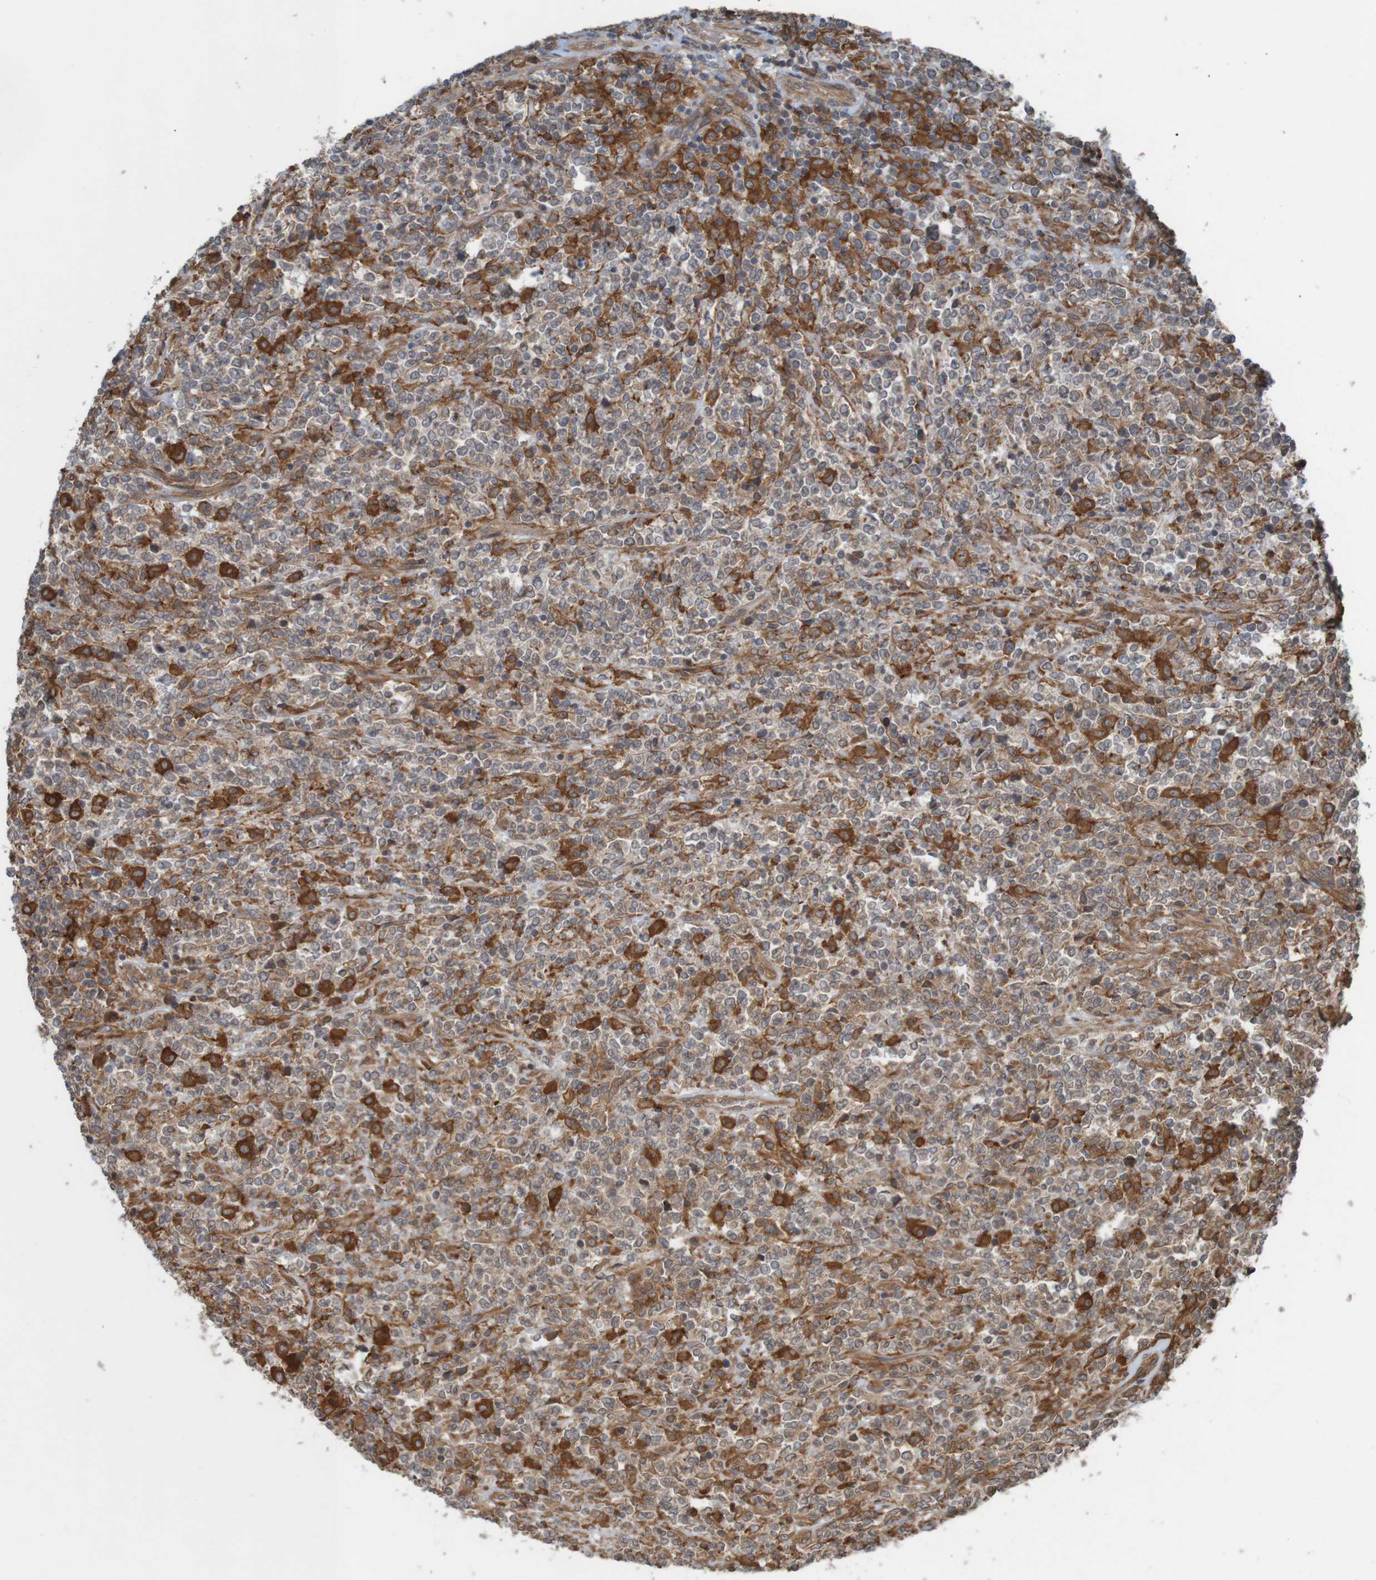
{"staining": {"intensity": "weak", "quantity": "25%-75%", "location": "cytoplasmic/membranous"}, "tissue": "lymphoma", "cell_type": "Tumor cells", "image_type": "cancer", "snomed": [{"axis": "morphology", "description": "Malignant lymphoma, non-Hodgkin's type, High grade"}, {"axis": "topography", "description": "Soft tissue"}], "caption": "High-magnification brightfield microscopy of high-grade malignant lymphoma, non-Hodgkin's type stained with DAB (3,3'-diaminobenzidine) (brown) and counterstained with hematoxylin (blue). tumor cells exhibit weak cytoplasmic/membranous positivity is seen in approximately25%-75% of cells.", "gene": "ARHGEF11", "patient": {"sex": "male", "age": 18}}